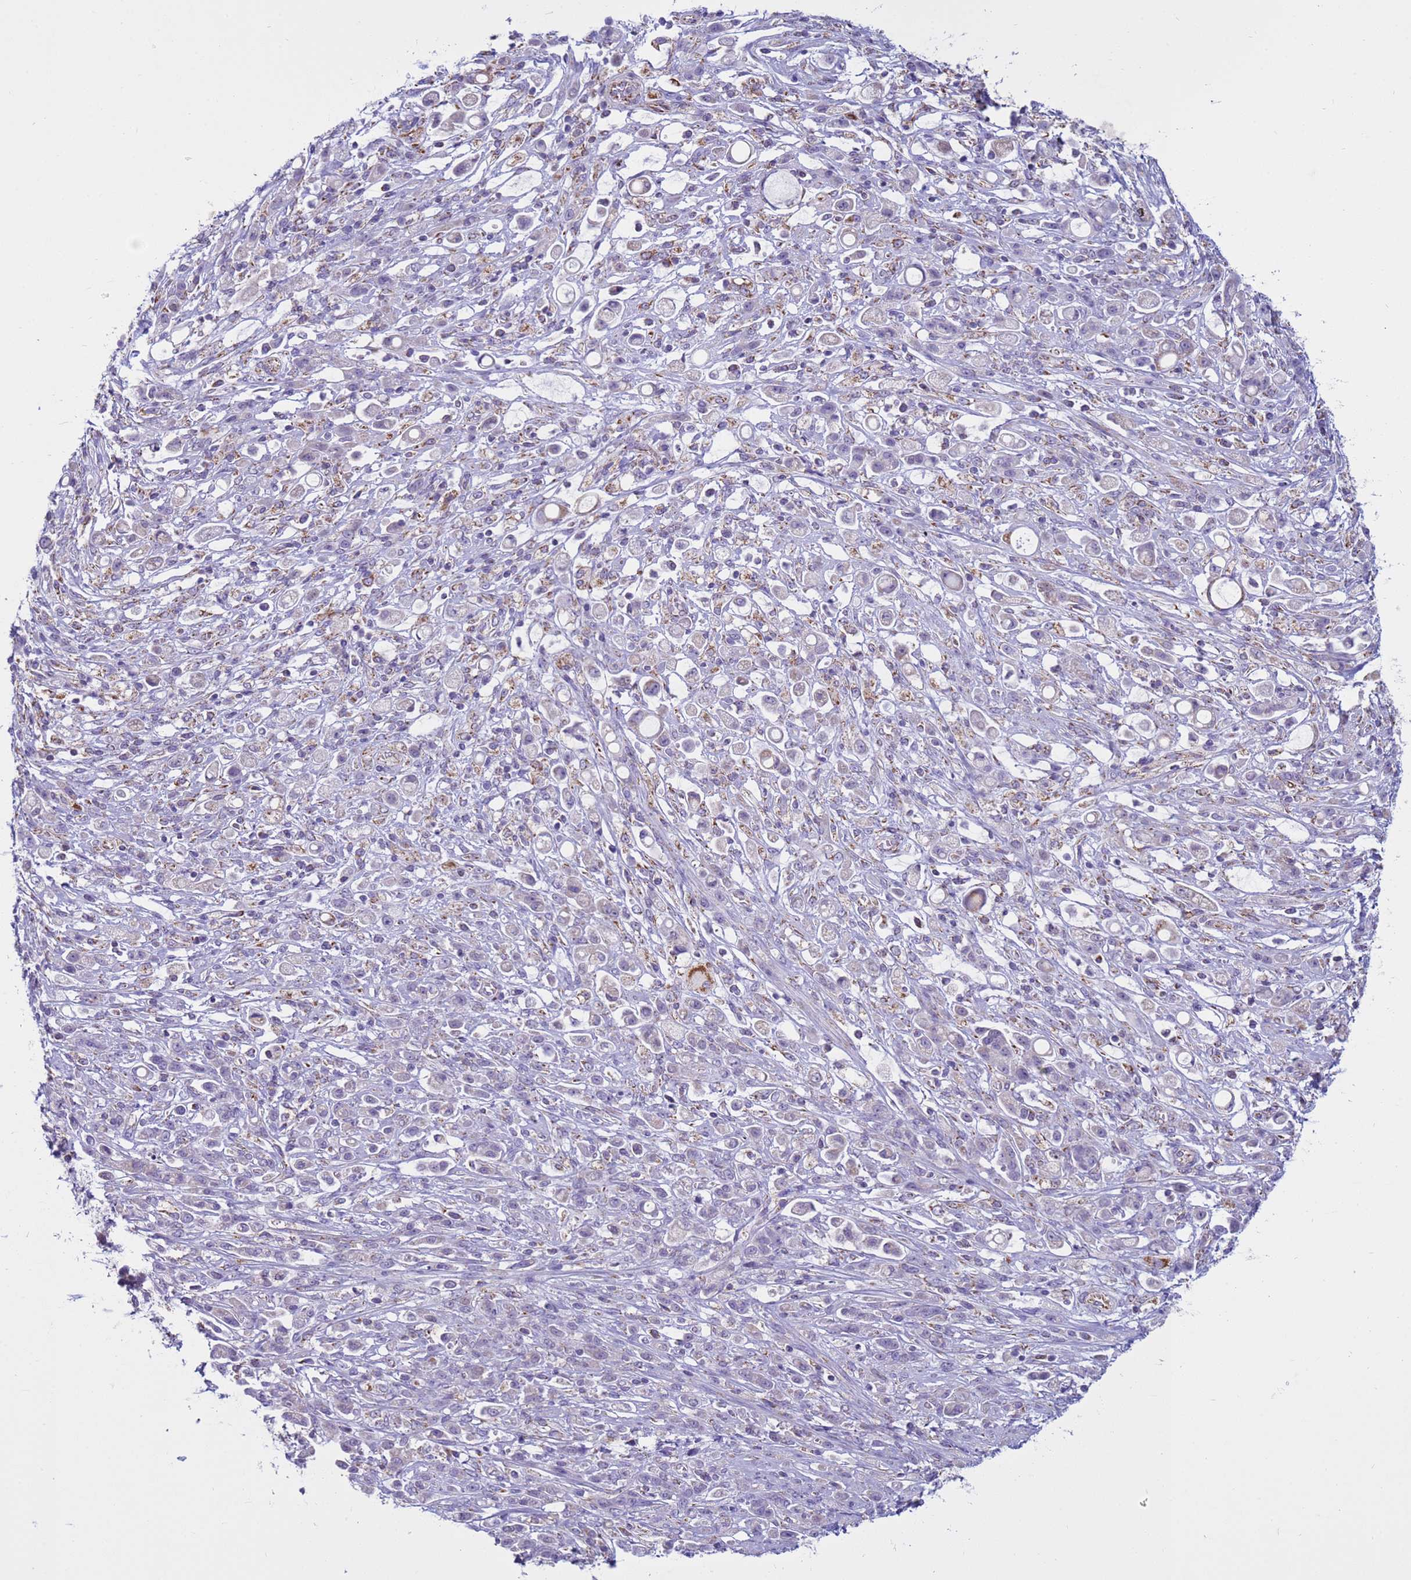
{"staining": {"intensity": "negative", "quantity": "none", "location": "none"}, "tissue": "stomach cancer", "cell_type": "Tumor cells", "image_type": "cancer", "snomed": [{"axis": "morphology", "description": "Adenocarcinoma, NOS"}, {"axis": "topography", "description": "Stomach"}], "caption": "Immunohistochemical staining of human stomach cancer exhibits no significant positivity in tumor cells.", "gene": "NCALD", "patient": {"sex": "female", "age": 60}}